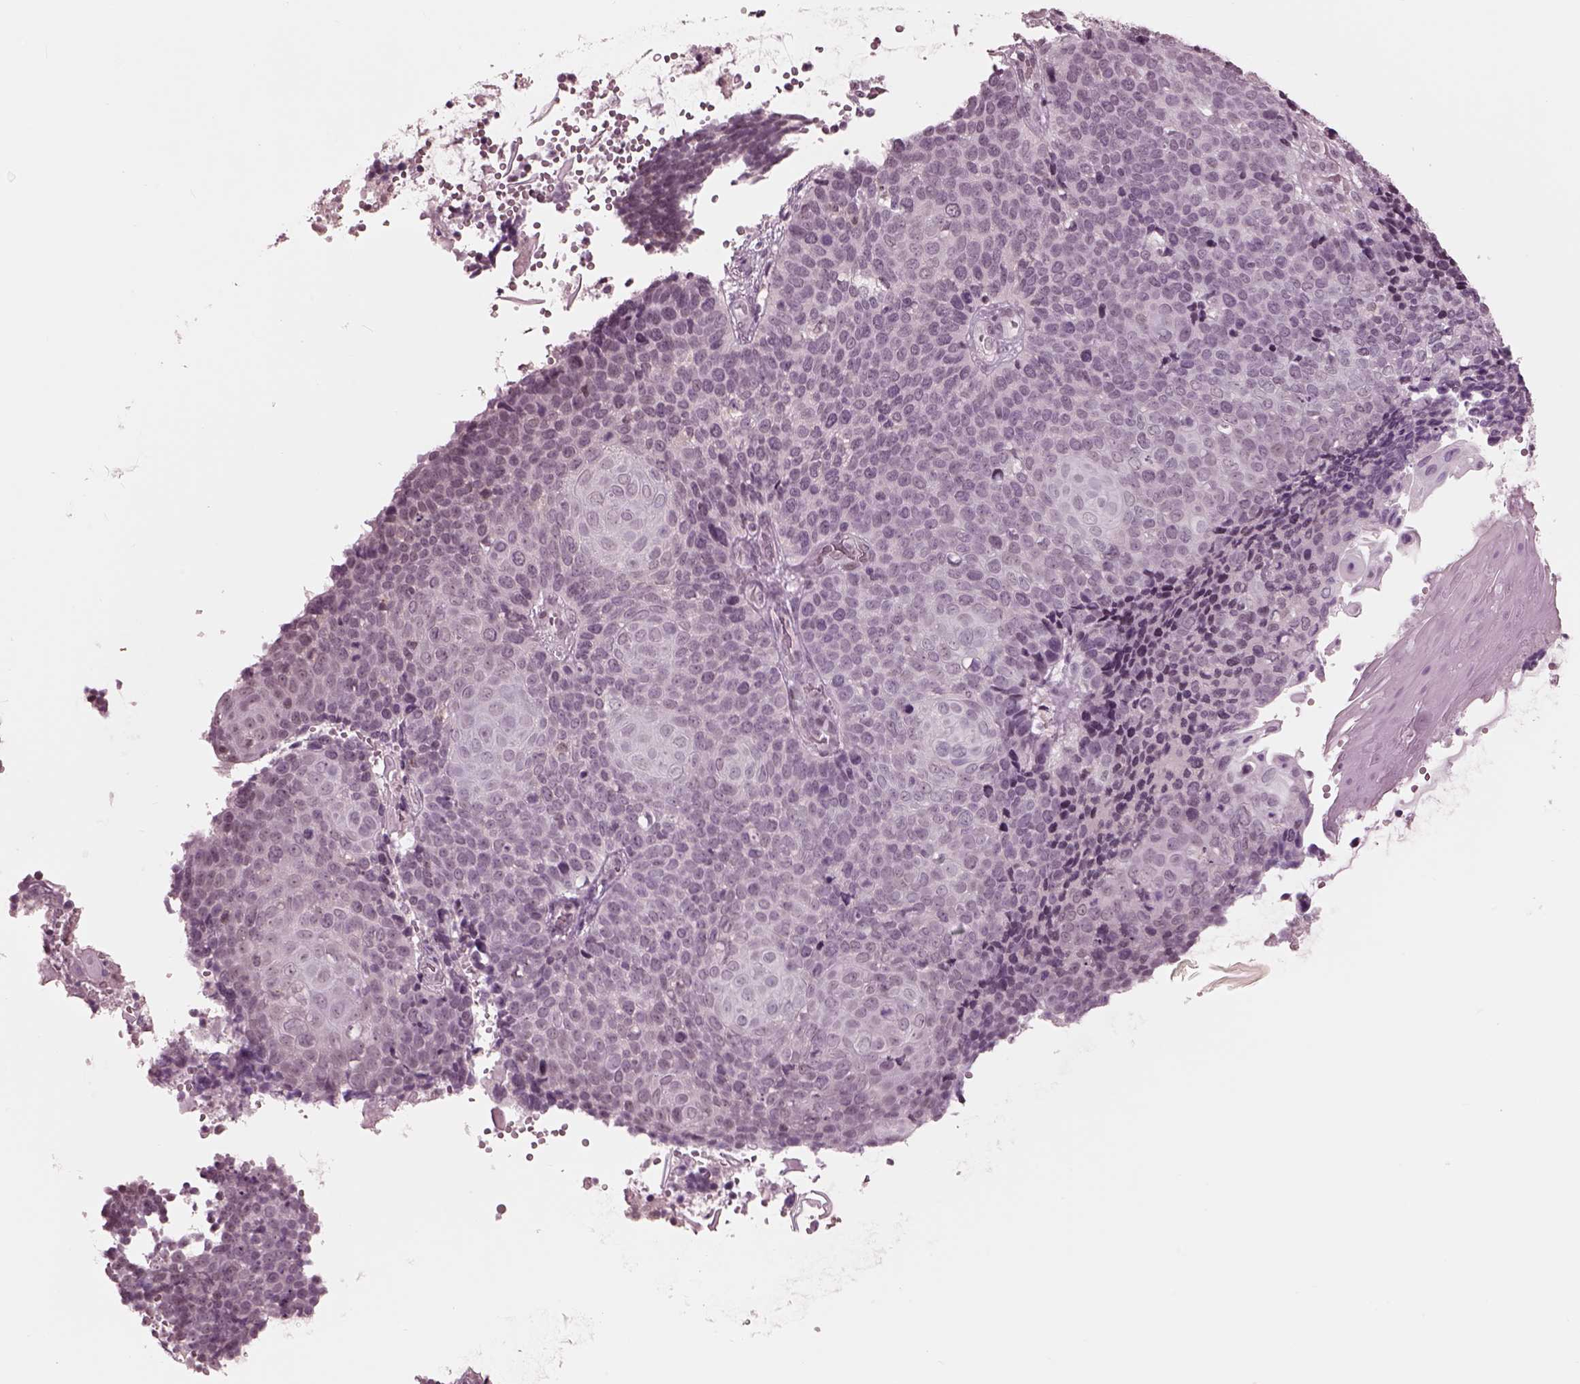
{"staining": {"intensity": "negative", "quantity": "none", "location": "none"}, "tissue": "cervical cancer", "cell_type": "Tumor cells", "image_type": "cancer", "snomed": [{"axis": "morphology", "description": "Squamous cell carcinoma, NOS"}, {"axis": "topography", "description": "Cervix"}], "caption": "The micrograph demonstrates no significant staining in tumor cells of cervical cancer. The staining was performed using DAB (3,3'-diaminobenzidine) to visualize the protein expression in brown, while the nuclei were stained in blue with hematoxylin (Magnification: 20x).", "gene": "GARIN4", "patient": {"sex": "female", "age": 39}}